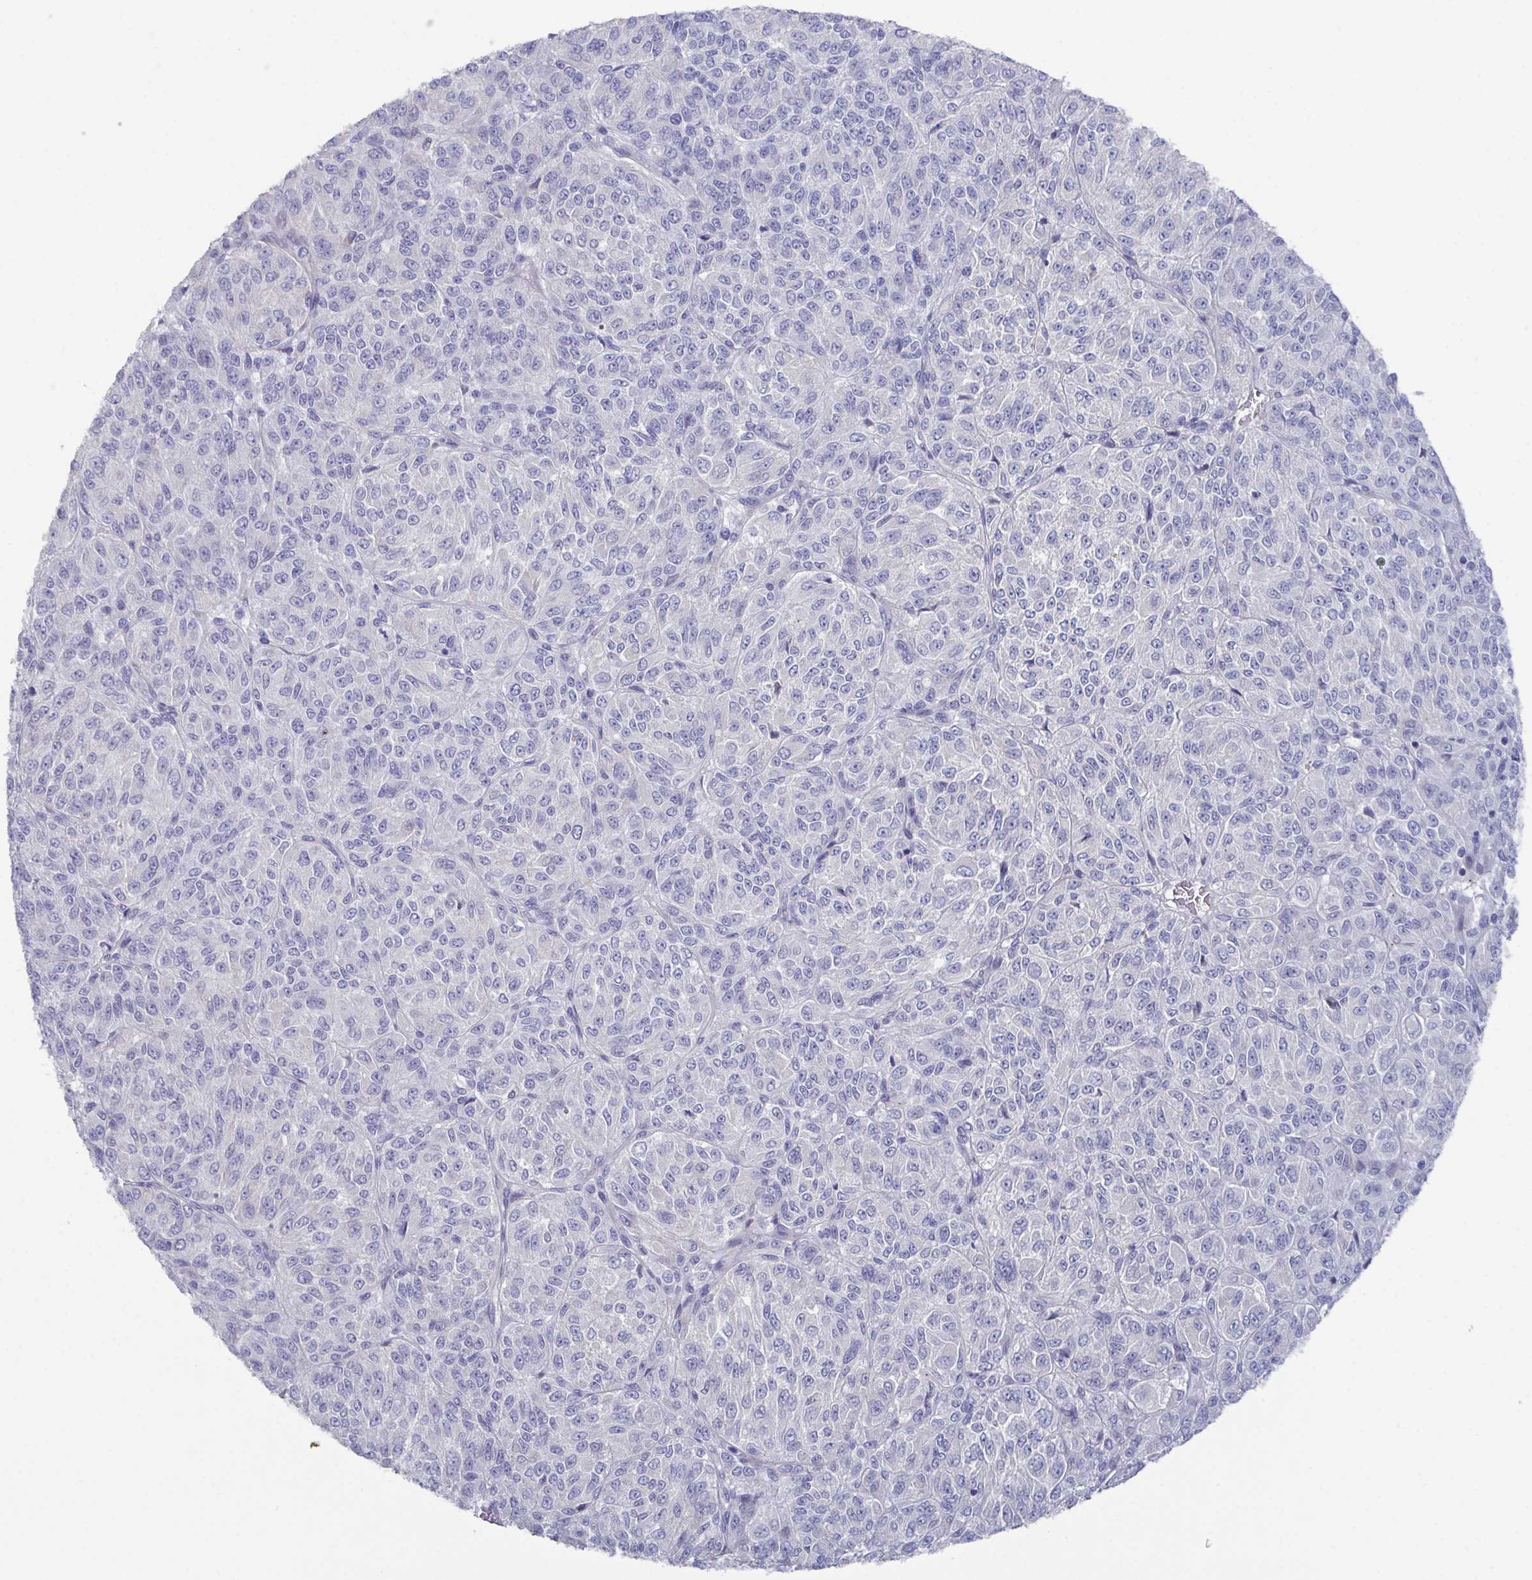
{"staining": {"intensity": "negative", "quantity": "none", "location": "none"}, "tissue": "melanoma", "cell_type": "Tumor cells", "image_type": "cancer", "snomed": [{"axis": "morphology", "description": "Malignant melanoma, Metastatic site"}, {"axis": "topography", "description": "Brain"}], "caption": "Immunohistochemistry micrograph of human melanoma stained for a protein (brown), which displays no staining in tumor cells. (Immunohistochemistry, brightfield microscopy, high magnification).", "gene": "GLDC", "patient": {"sex": "female", "age": 56}}